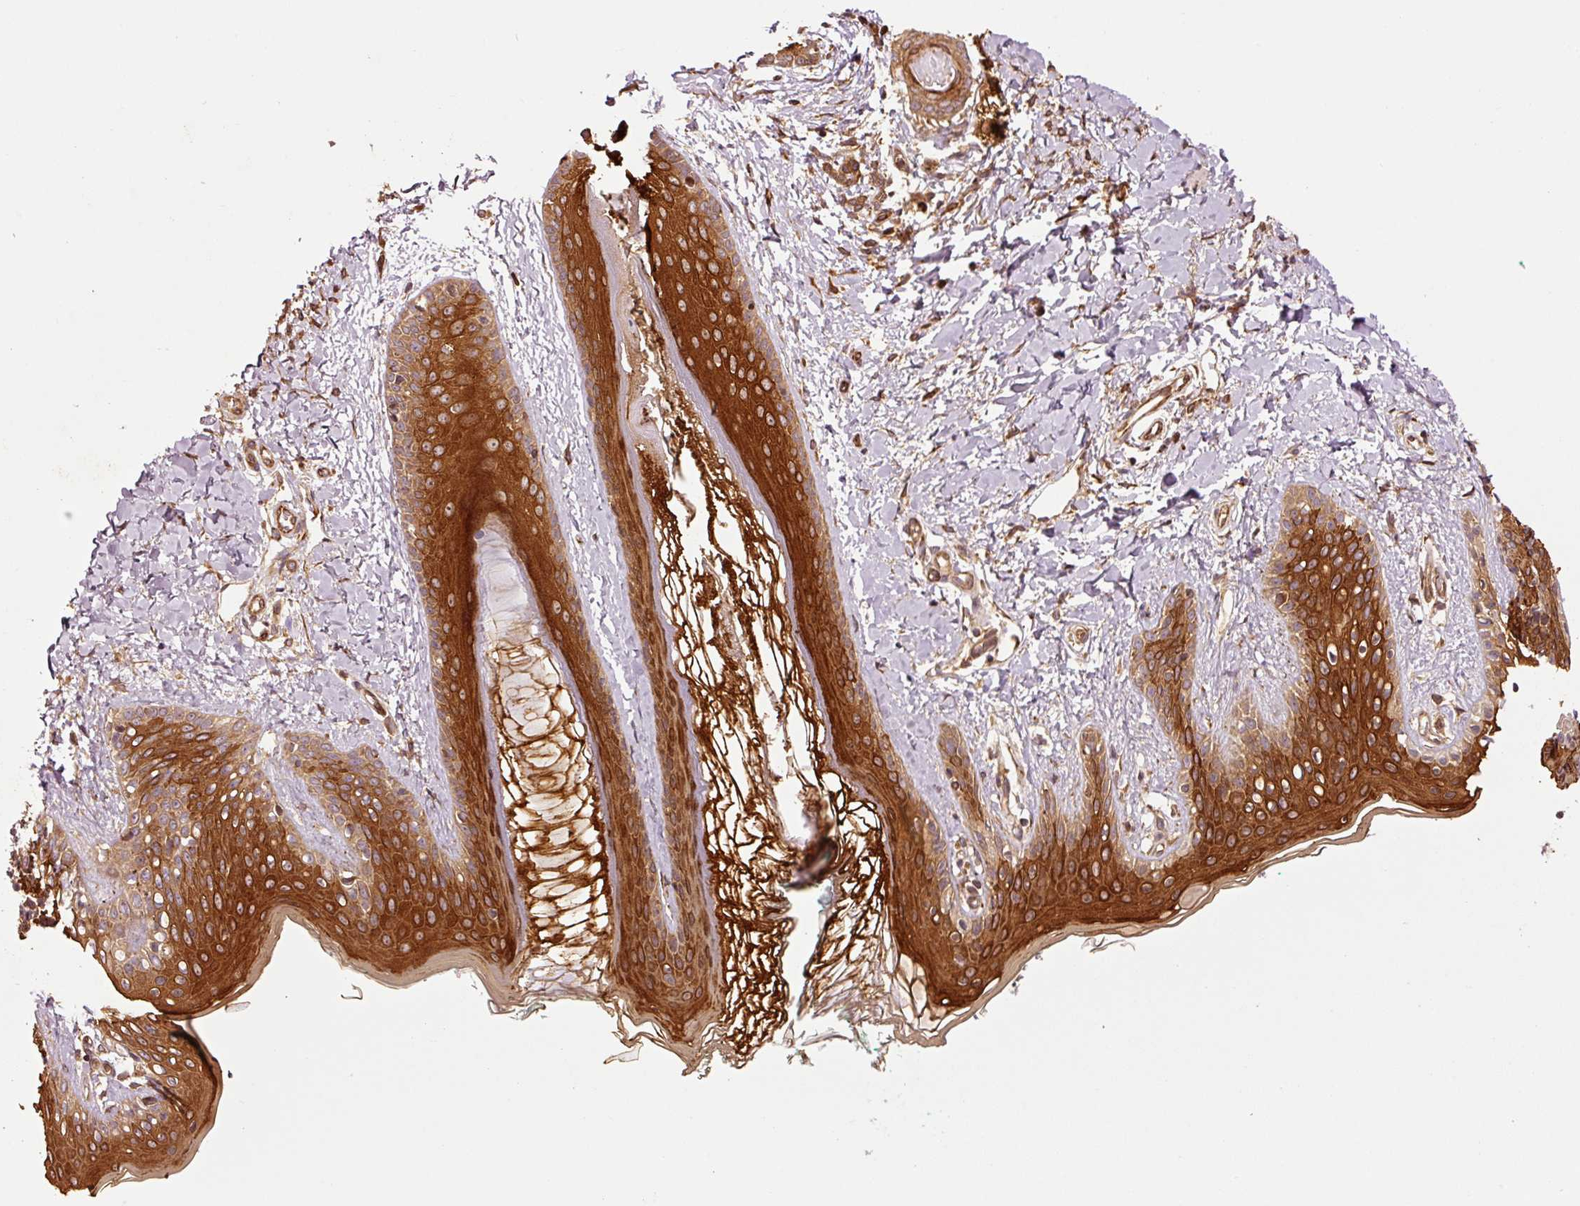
{"staining": {"intensity": "strong", "quantity": ">75%", "location": "cytoplasmic/membranous"}, "tissue": "skin", "cell_type": "Fibroblasts", "image_type": "normal", "snomed": [{"axis": "morphology", "description": "Normal tissue, NOS"}, {"axis": "topography", "description": "Skin"}], "caption": "Strong cytoplasmic/membranous protein expression is identified in approximately >75% of fibroblasts in skin.", "gene": "OXER1", "patient": {"sex": "male", "age": 16}}